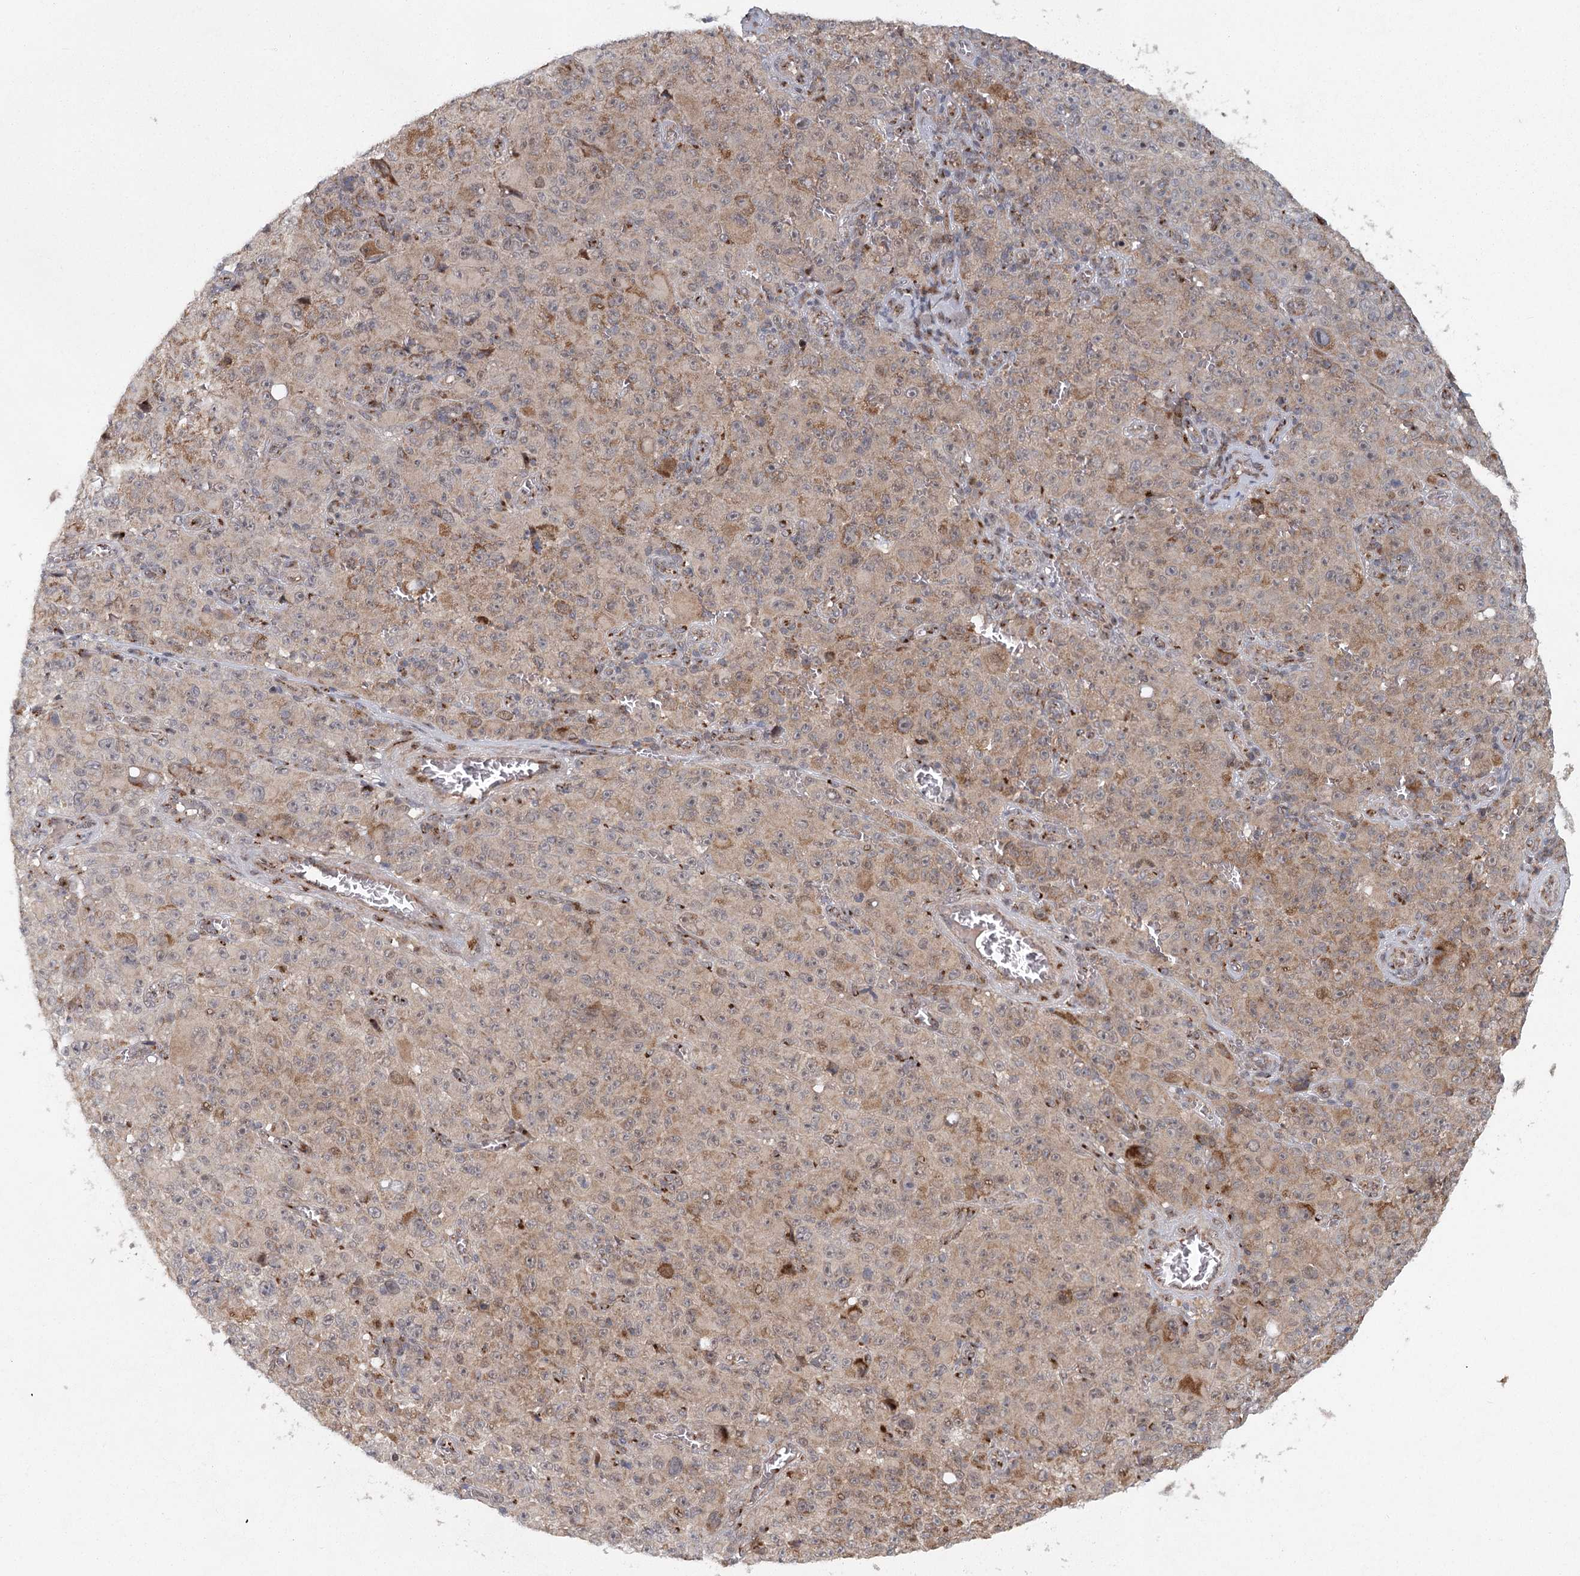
{"staining": {"intensity": "moderate", "quantity": ">75%", "location": "cytoplasmic/membranous,nuclear"}, "tissue": "melanoma", "cell_type": "Tumor cells", "image_type": "cancer", "snomed": [{"axis": "morphology", "description": "Malignant melanoma, NOS"}, {"axis": "topography", "description": "Skin"}], "caption": "The micrograph displays a brown stain indicating the presence of a protein in the cytoplasmic/membranous and nuclear of tumor cells in malignant melanoma.", "gene": "IFT46", "patient": {"sex": "female", "age": 82}}